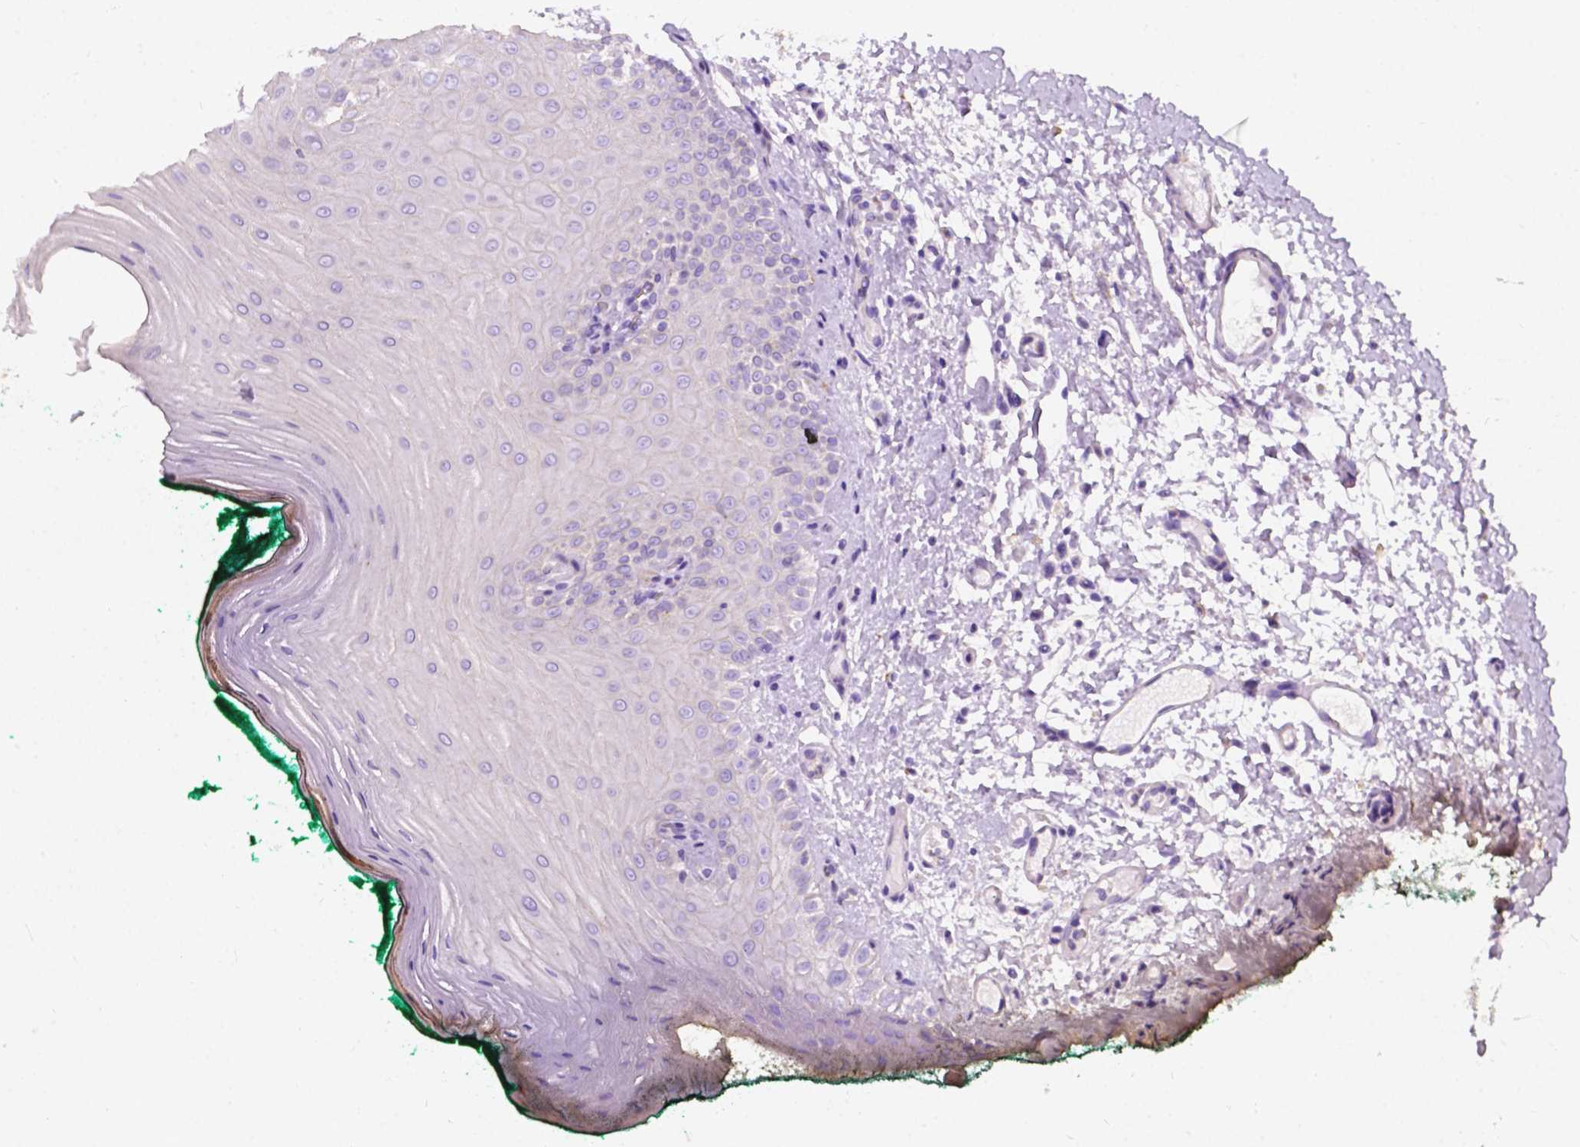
{"staining": {"intensity": "weak", "quantity": "<25%", "location": "cytoplasmic/membranous"}, "tissue": "oral mucosa", "cell_type": "Squamous epithelial cells", "image_type": "normal", "snomed": [{"axis": "morphology", "description": "Normal tissue, NOS"}, {"axis": "topography", "description": "Oral tissue"}], "caption": "This is a histopathology image of IHC staining of normal oral mucosa, which shows no expression in squamous epithelial cells. (Immunohistochemistry, brightfield microscopy, high magnification).", "gene": "GNAO1", "patient": {"sex": "female", "age": 83}}